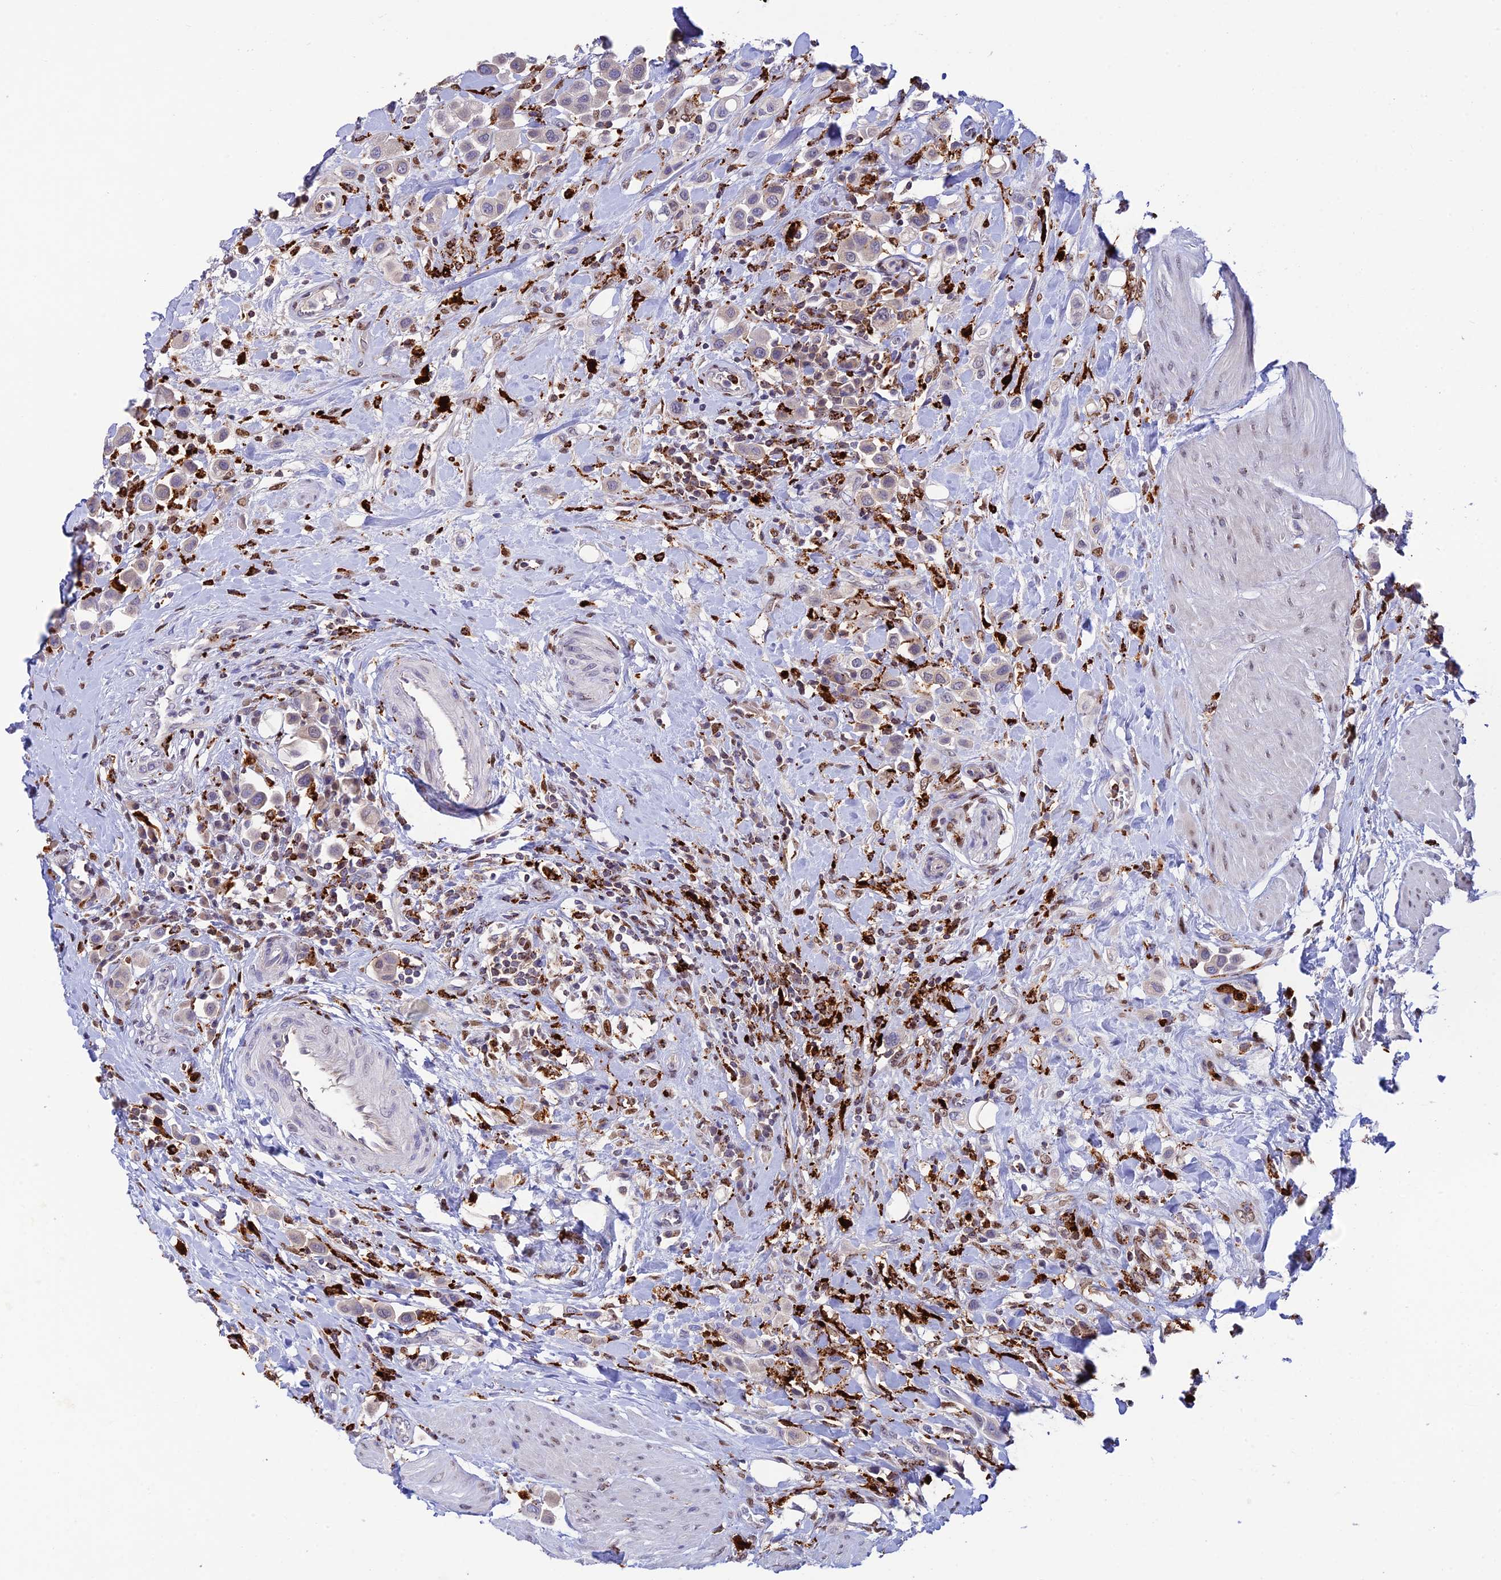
{"staining": {"intensity": "negative", "quantity": "none", "location": "none"}, "tissue": "urothelial cancer", "cell_type": "Tumor cells", "image_type": "cancer", "snomed": [{"axis": "morphology", "description": "Urothelial carcinoma, High grade"}, {"axis": "topography", "description": "Urinary bladder"}], "caption": "High magnification brightfield microscopy of high-grade urothelial carcinoma stained with DAB (3,3'-diaminobenzidine) (brown) and counterstained with hematoxylin (blue): tumor cells show no significant staining.", "gene": "HIC1", "patient": {"sex": "male", "age": 50}}